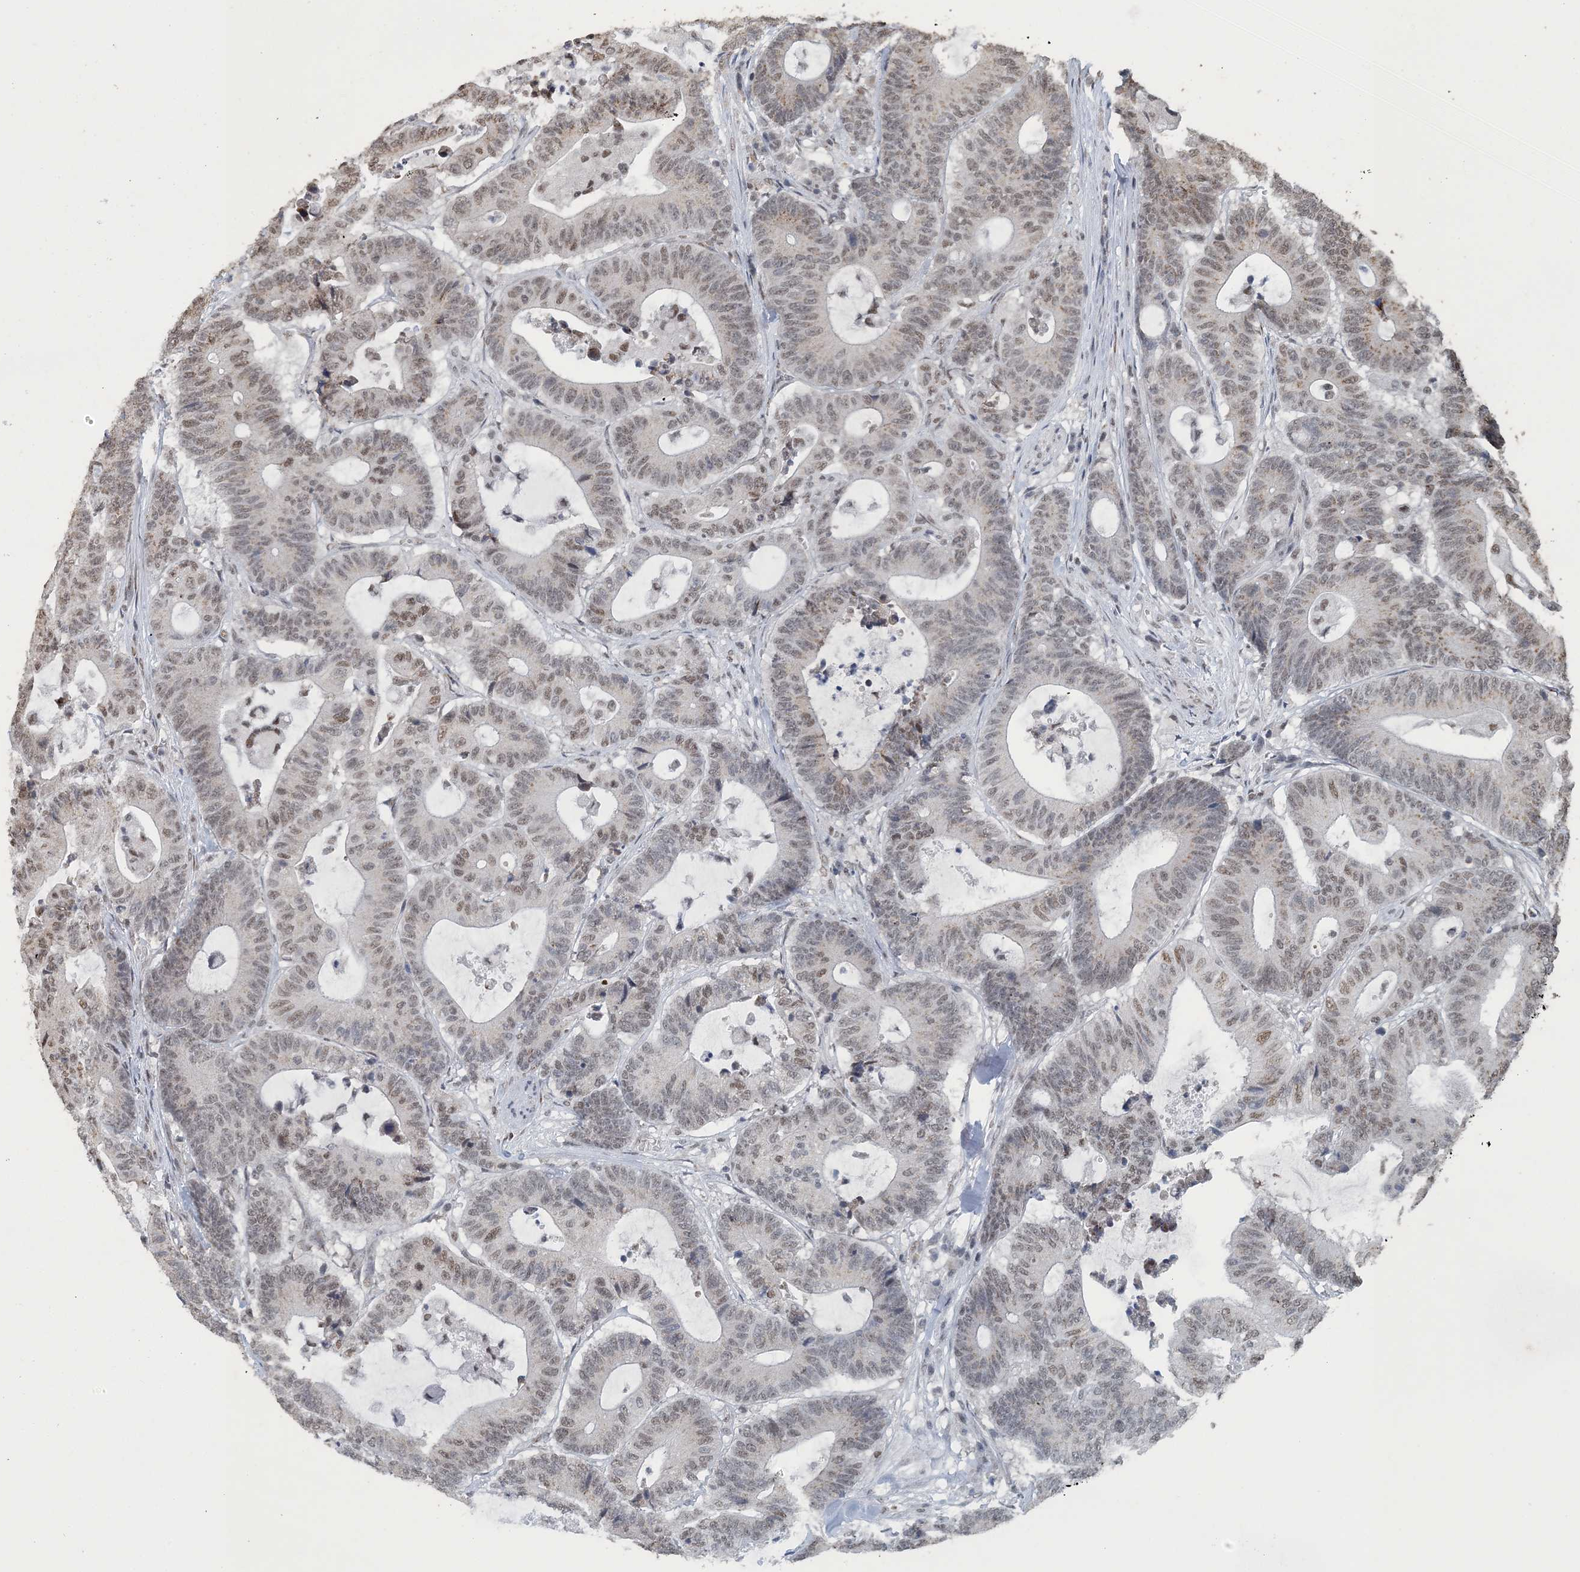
{"staining": {"intensity": "weak", "quantity": "25%-75%", "location": "nuclear"}, "tissue": "colorectal cancer", "cell_type": "Tumor cells", "image_type": "cancer", "snomed": [{"axis": "morphology", "description": "Adenocarcinoma, NOS"}, {"axis": "topography", "description": "Colon"}], "caption": "DAB (3,3'-diaminobenzidine) immunohistochemical staining of colorectal cancer displays weak nuclear protein staining in about 25%-75% of tumor cells.", "gene": "MBD2", "patient": {"sex": "female", "age": 84}}